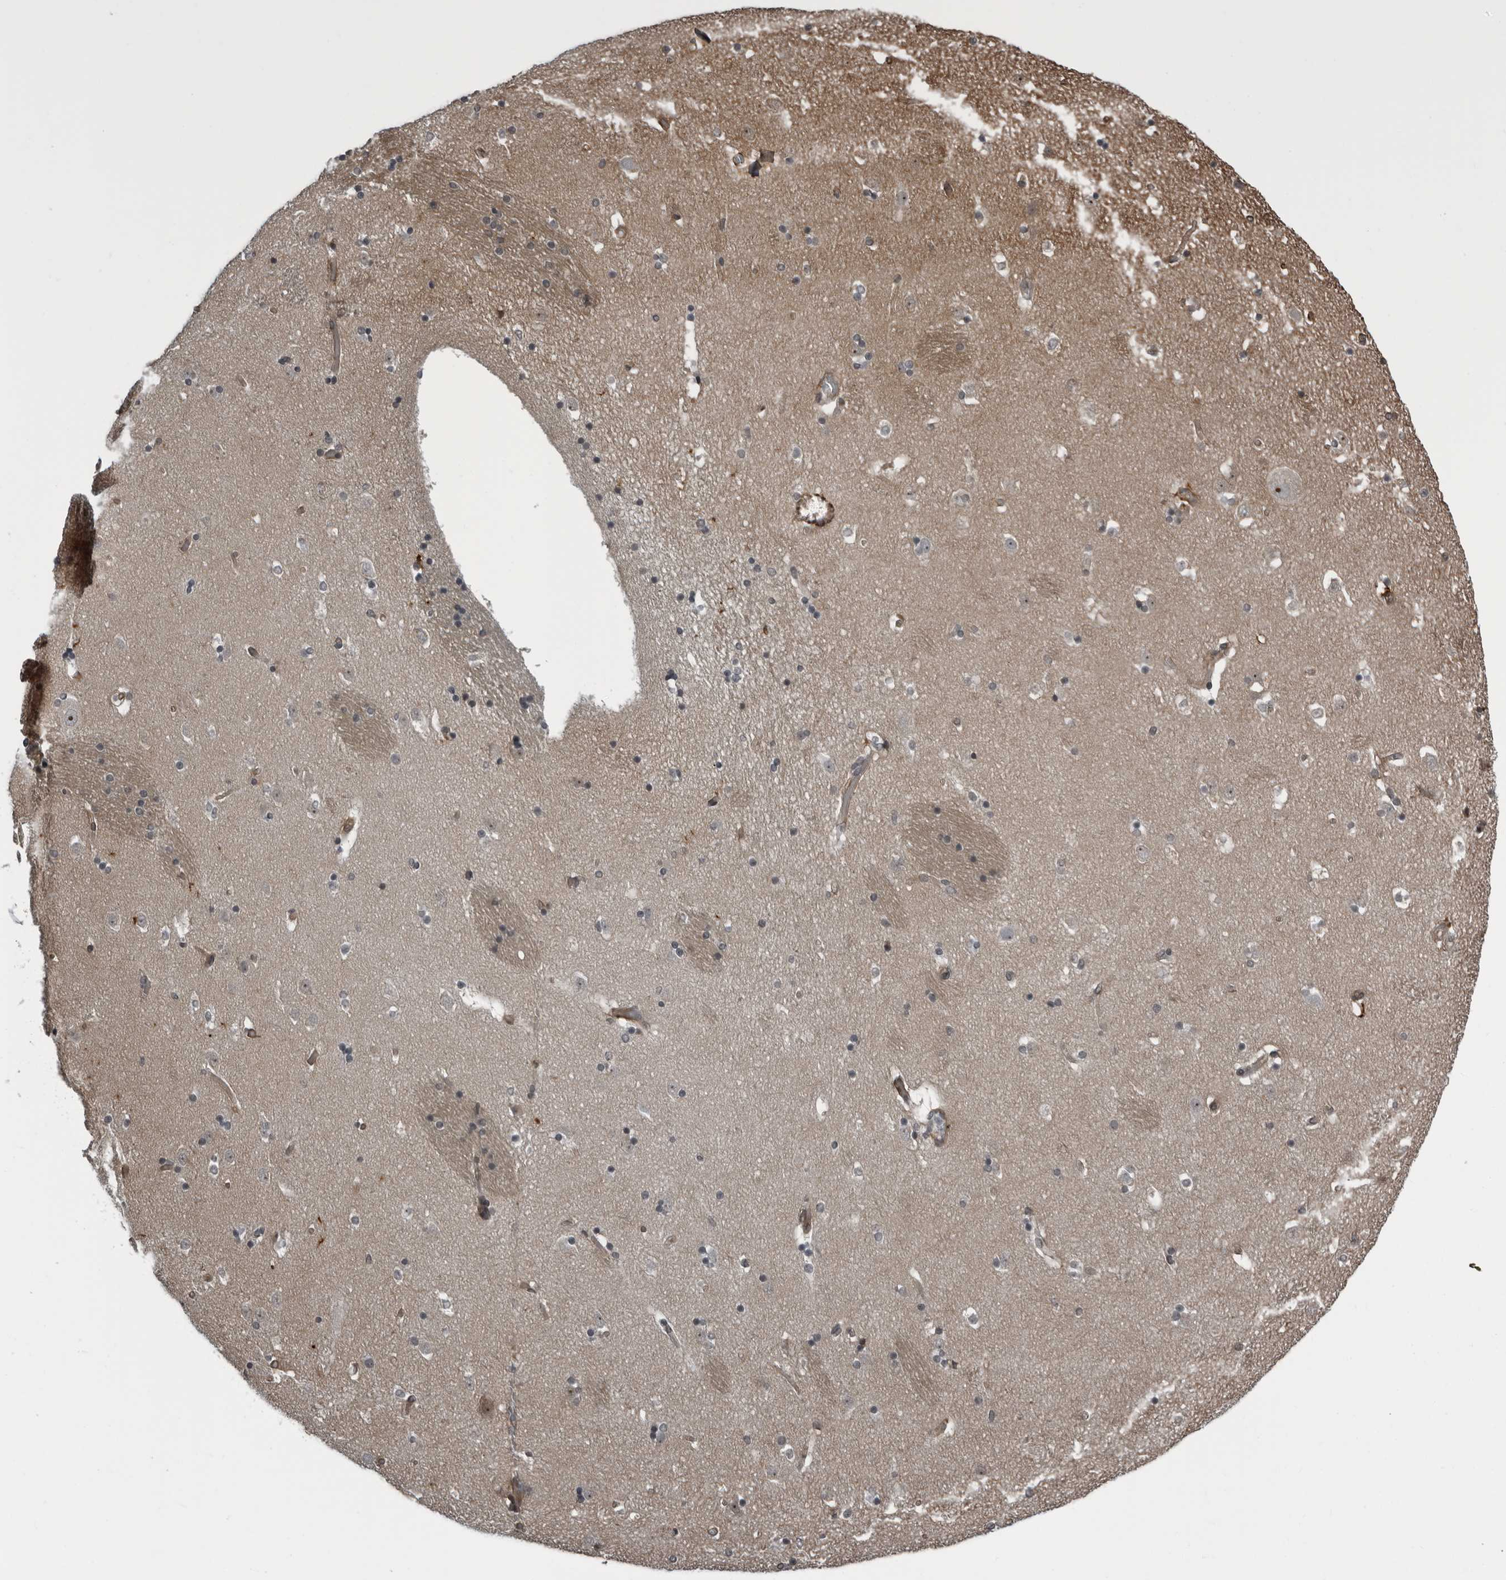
{"staining": {"intensity": "negative", "quantity": "none", "location": "none"}, "tissue": "caudate", "cell_type": "Glial cells", "image_type": "normal", "snomed": [{"axis": "morphology", "description": "Normal tissue, NOS"}, {"axis": "topography", "description": "Lateral ventricle wall"}], "caption": "Immunohistochemistry photomicrograph of unremarkable human caudate stained for a protein (brown), which shows no positivity in glial cells. (DAB immunohistochemistry, high magnification).", "gene": "FAM102B", "patient": {"sex": "male", "age": 45}}